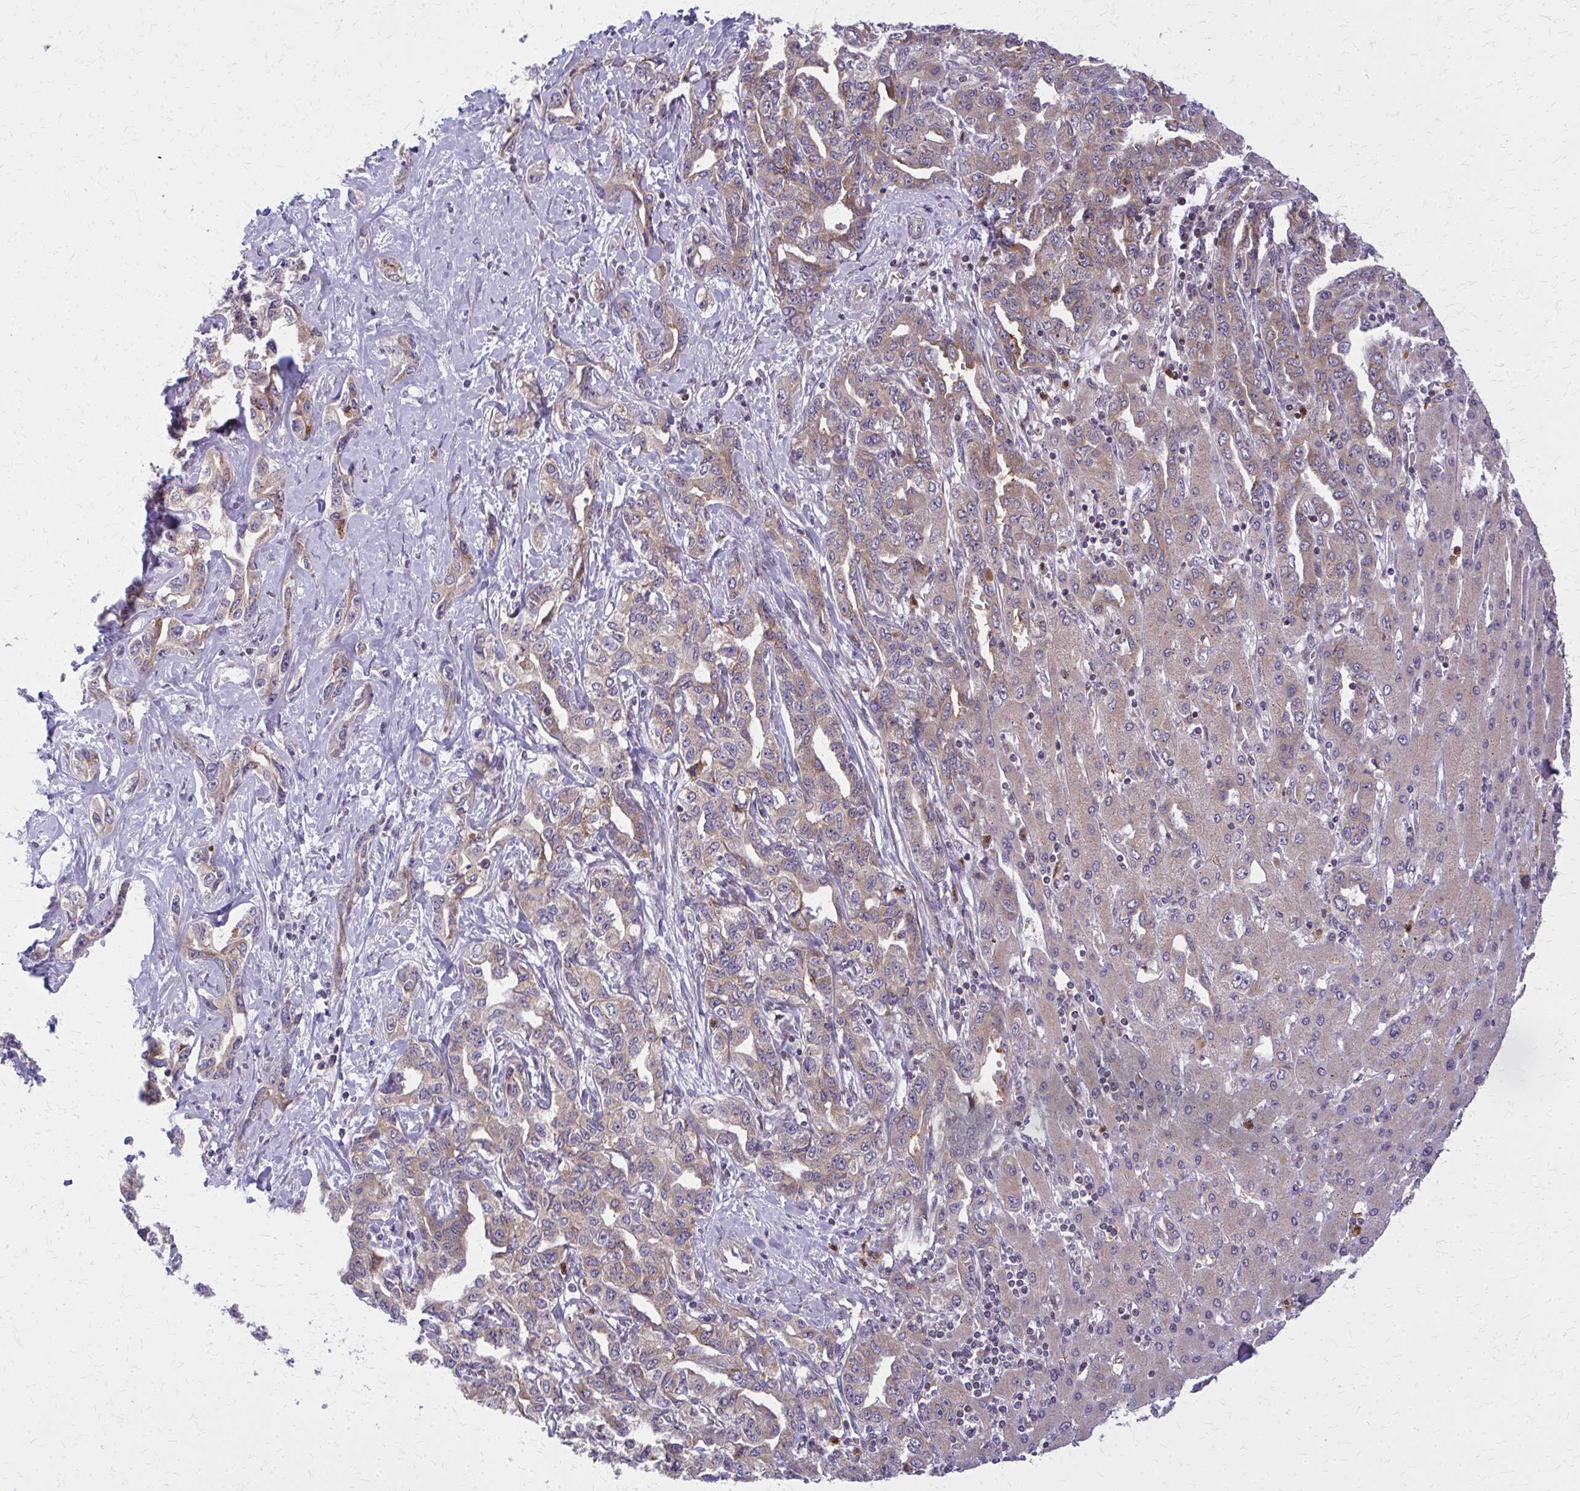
{"staining": {"intensity": "weak", "quantity": ">75%", "location": "cytoplasmic/membranous"}, "tissue": "liver cancer", "cell_type": "Tumor cells", "image_type": "cancer", "snomed": [{"axis": "morphology", "description": "Cholangiocarcinoma"}, {"axis": "topography", "description": "Liver"}], "caption": "Immunohistochemical staining of human liver cholangiocarcinoma demonstrates low levels of weak cytoplasmic/membranous protein staining in about >75% of tumor cells. The staining is performed using DAB (3,3'-diaminobenzidine) brown chromogen to label protein expression. The nuclei are counter-stained blue using hematoxylin.", "gene": "MCCC1", "patient": {"sex": "male", "age": 59}}